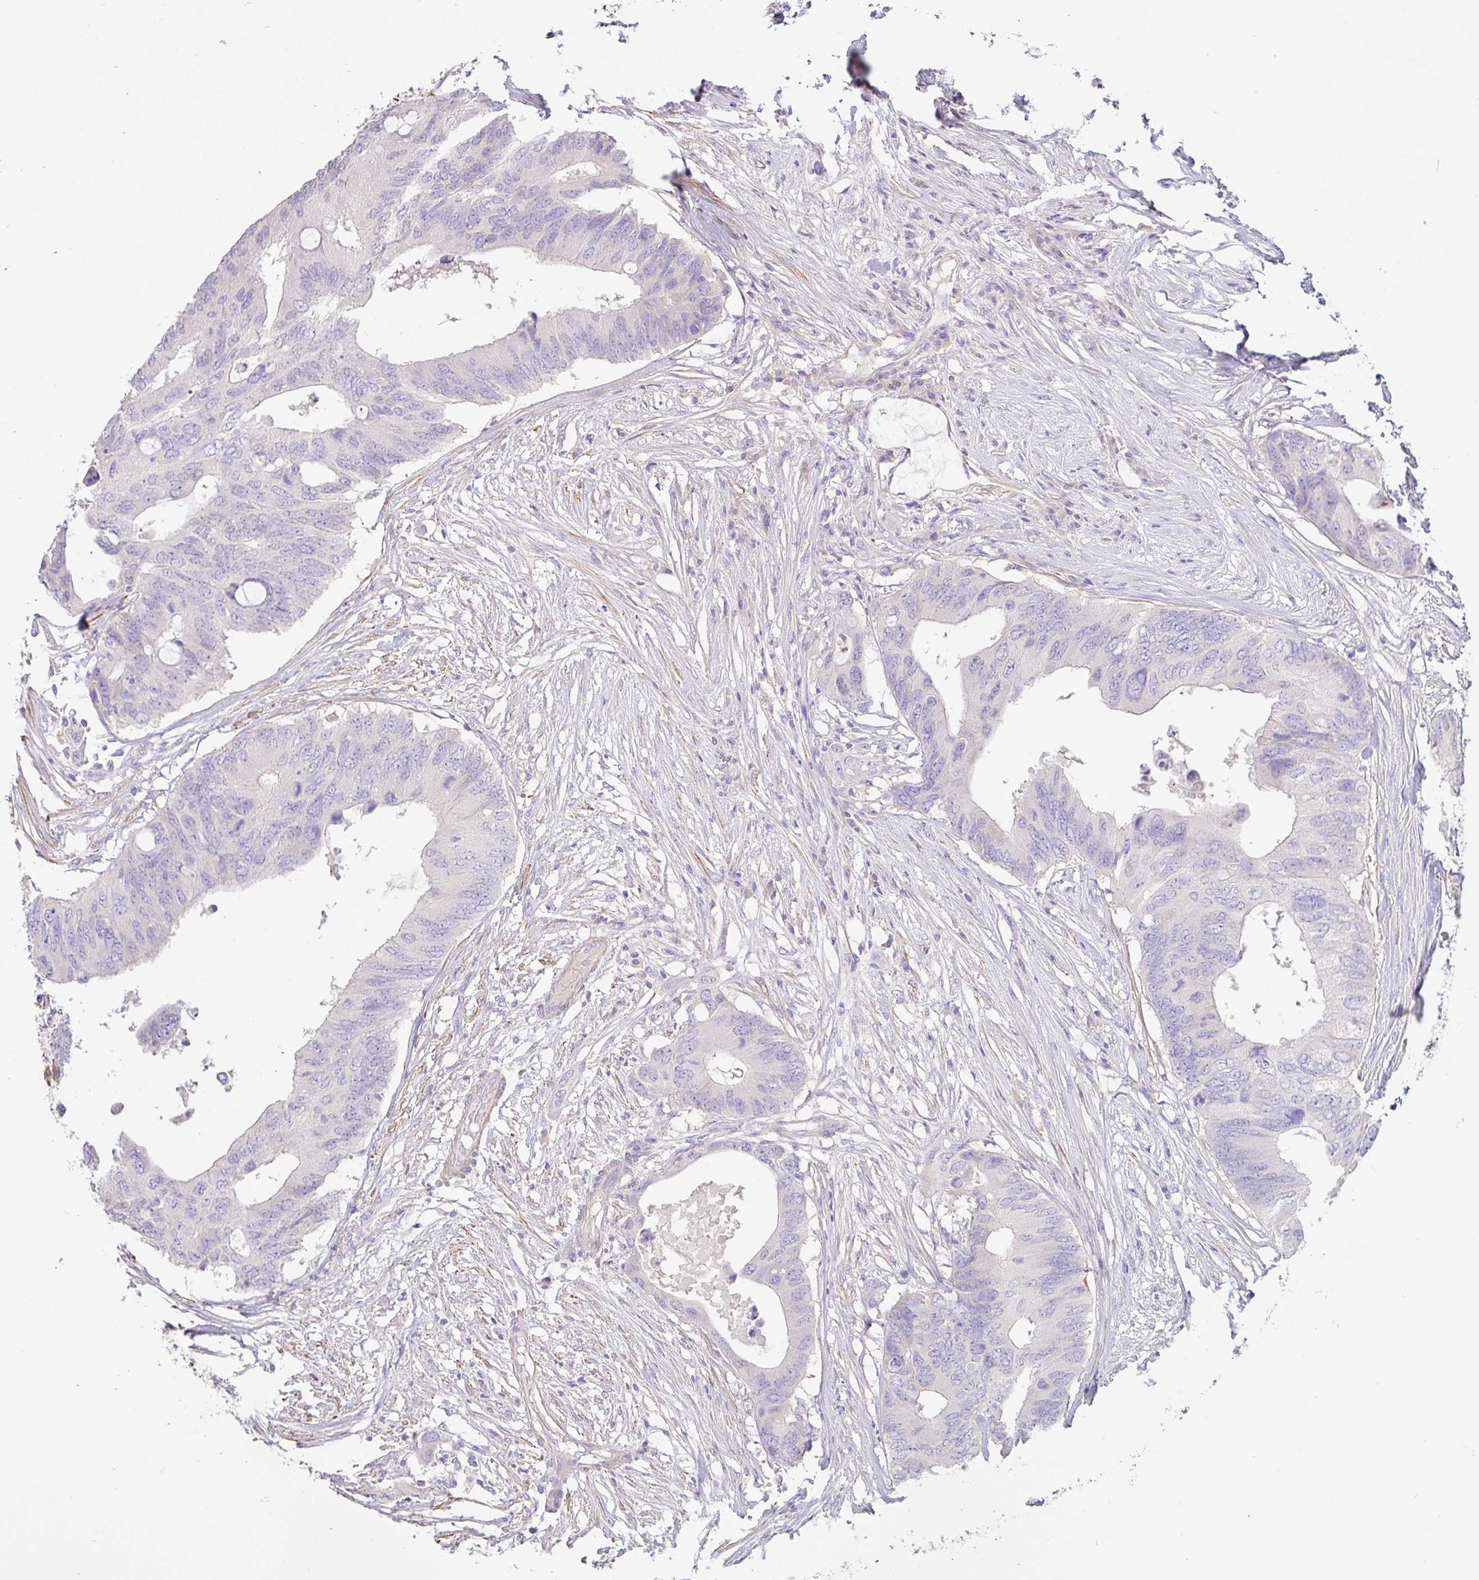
{"staining": {"intensity": "negative", "quantity": "none", "location": "none"}, "tissue": "colorectal cancer", "cell_type": "Tumor cells", "image_type": "cancer", "snomed": [{"axis": "morphology", "description": "Adenocarcinoma, NOS"}, {"axis": "topography", "description": "Colon"}], "caption": "The image exhibits no staining of tumor cells in colorectal adenocarcinoma.", "gene": "PYGM", "patient": {"sex": "male", "age": 71}}